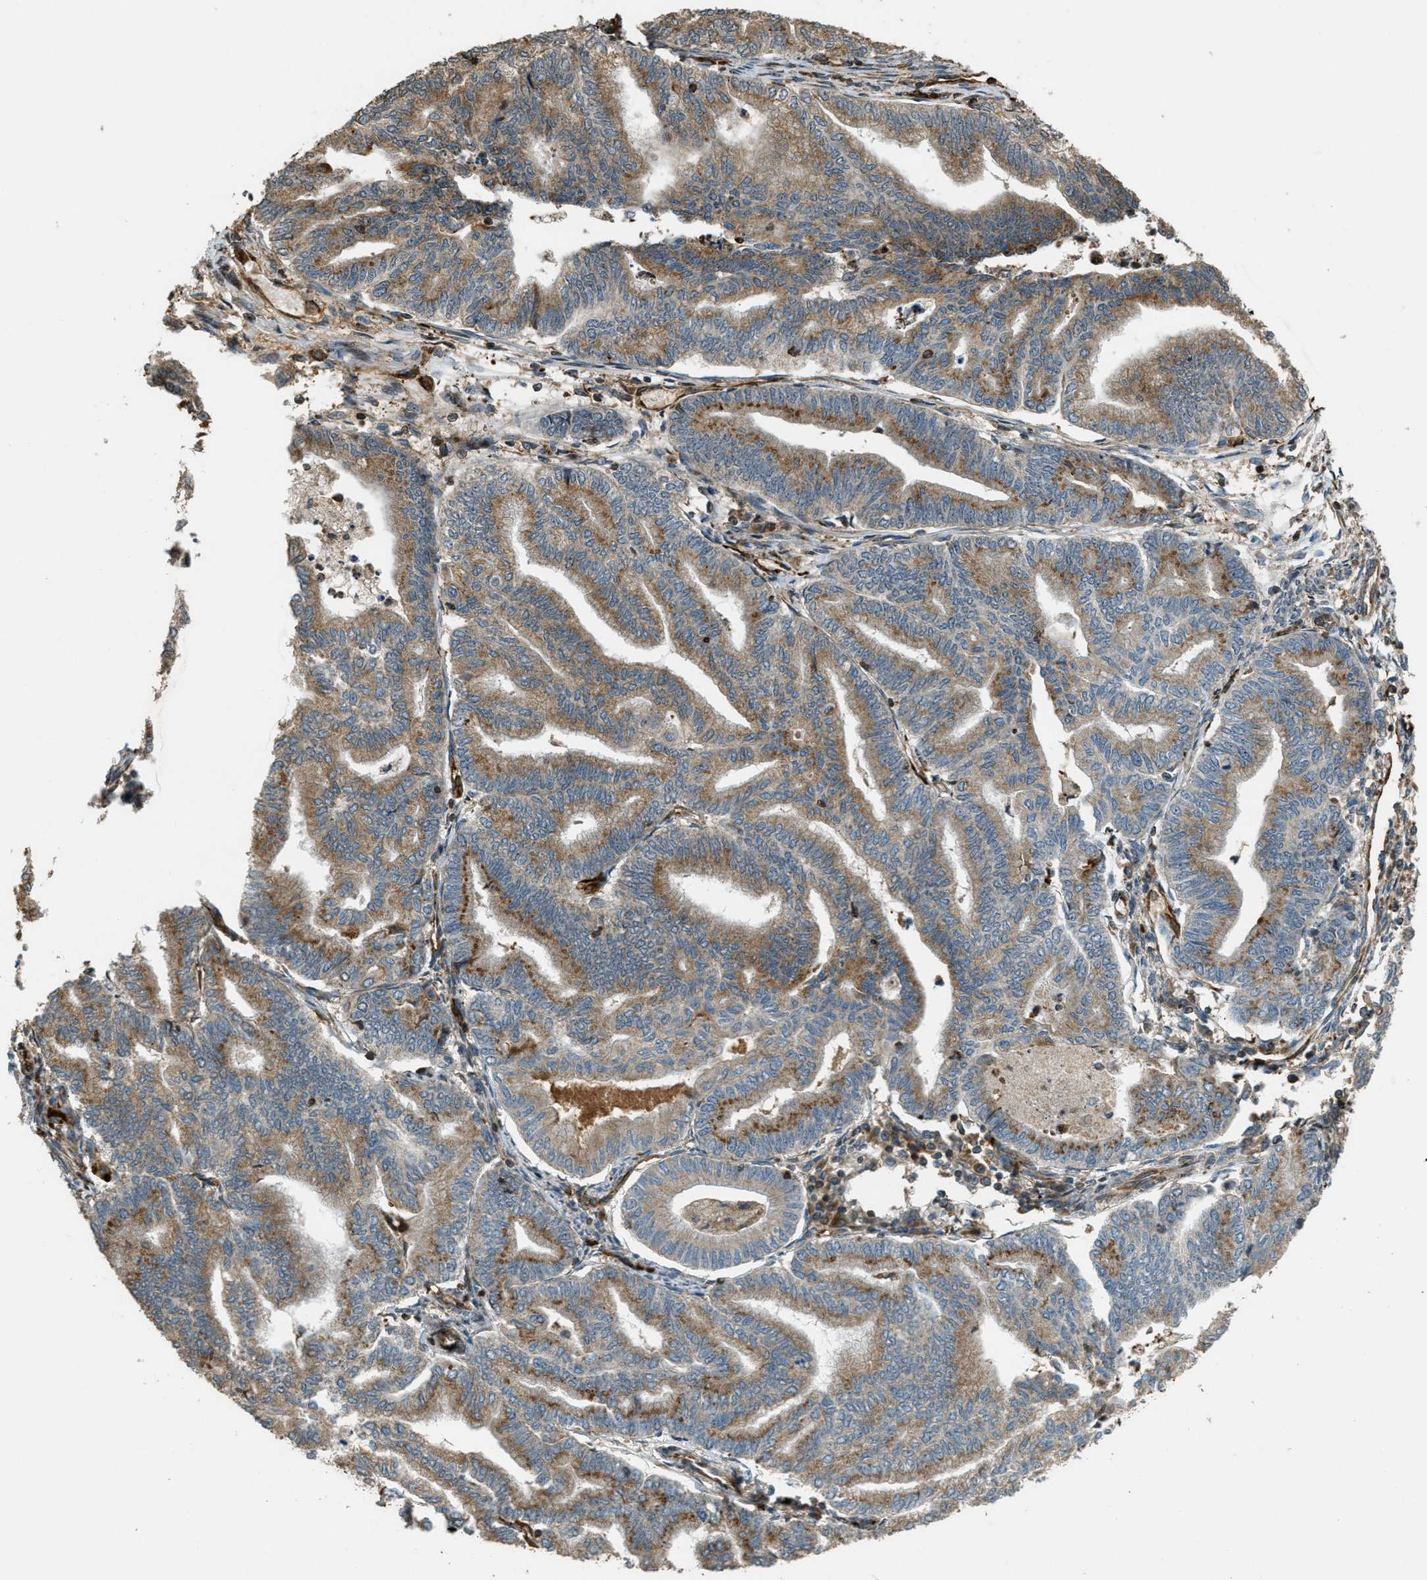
{"staining": {"intensity": "moderate", "quantity": ">75%", "location": "cytoplasmic/membranous"}, "tissue": "endometrial cancer", "cell_type": "Tumor cells", "image_type": "cancer", "snomed": [{"axis": "morphology", "description": "Adenocarcinoma, NOS"}, {"axis": "topography", "description": "Endometrium"}], "caption": "The histopathology image demonstrates a brown stain indicating the presence of a protein in the cytoplasmic/membranous of tumor cells in endometrial cancer (adenocarcinoma). The staining was performed using DAB to visualize the protein expression in brown, while the nuclei were stained in blue with hematoxylin (Magnification: 20x).", "gene": "LRP12", "patient": {"sex": "female", "age": 79}}